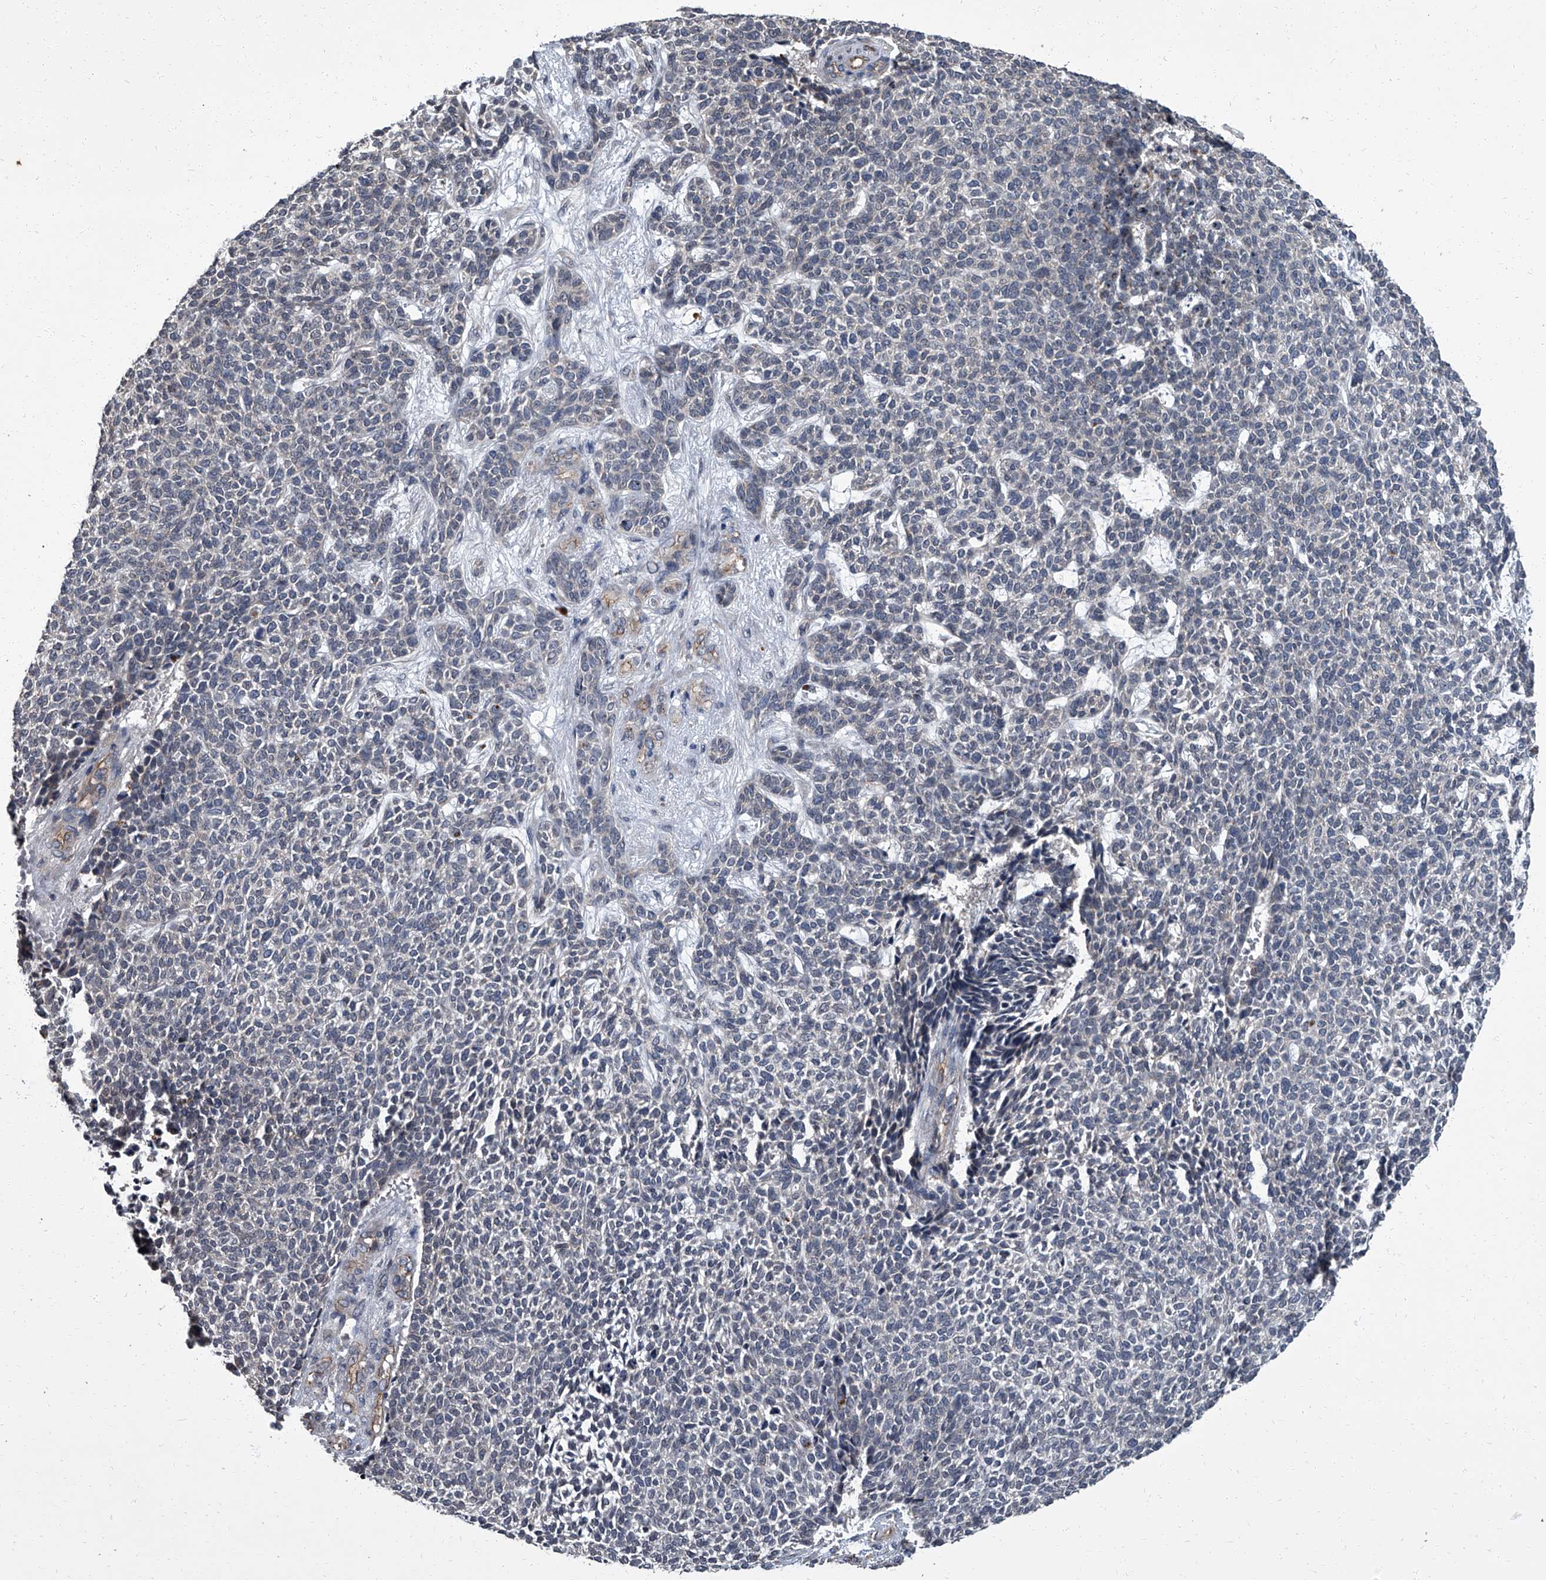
{"staining": {"intensity": "negative", "quantity": "none", "location": "none"}, "tissue": "skin cancer", "cell_type": "Tumor cells", "image_type": "cancer", "snomed": [{"axis": "morphology", "description": "Basal cell carcinoma"}, {"axis": "topography", "description": "Skin"}], "caption": "This is a image of immunohistochemistry (IHC) staining of skin cancer (basal cell carcinoma), which shows no expression in tumor cells.", "gene": "SIRT4", "patient": {"sex": "female", "age": 84}}